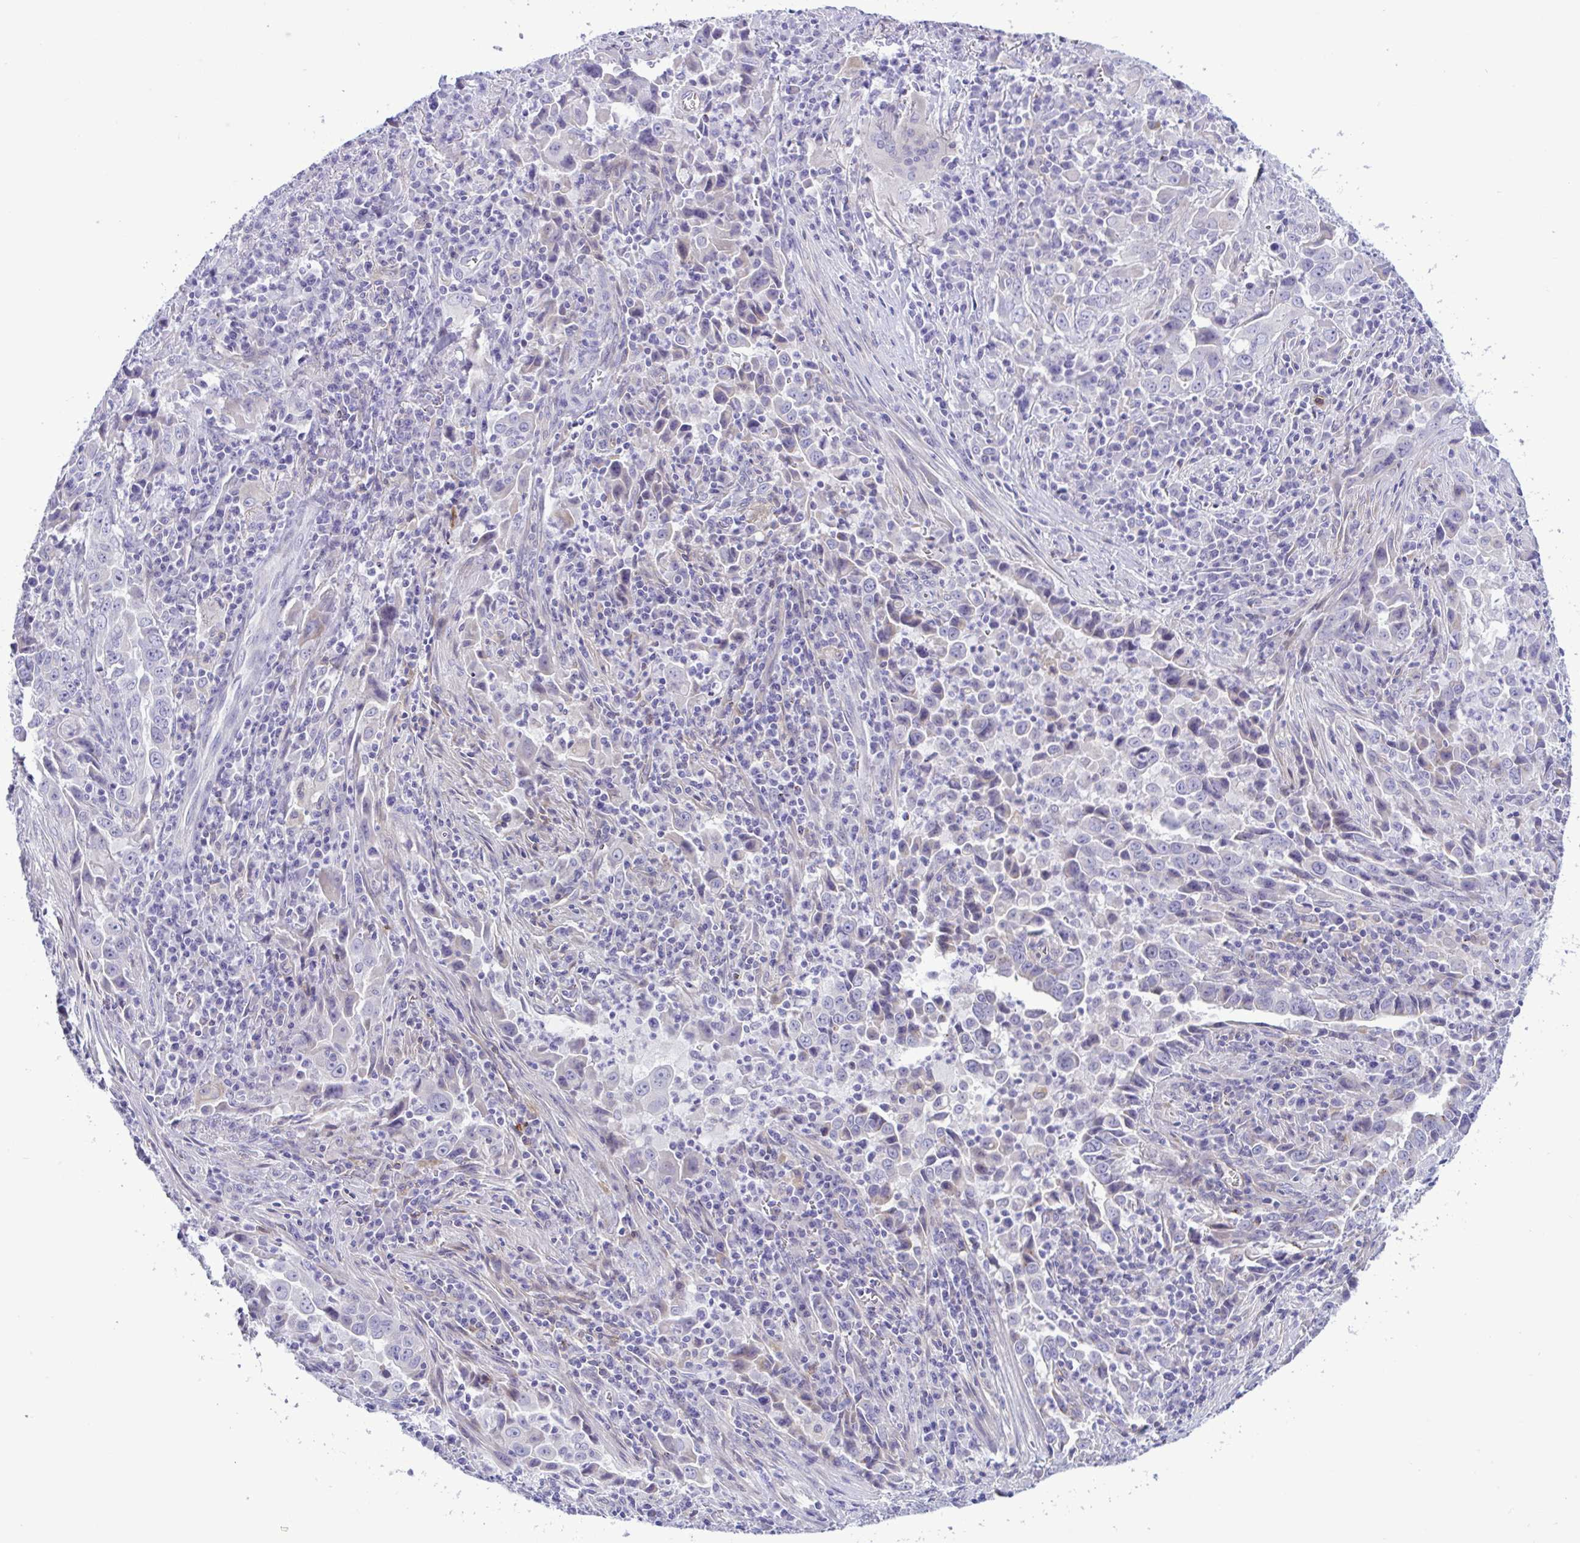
{"staining": {"intensity": "negative", "quantity": "none", "location": "none"}, "tissue": "lung cancer", "cell_type": "Tumor cells", "image_type": "cancer", "snomed": [{"axis": "morphology", "description": "Adenocarcinoma, NOS"}, {"axis": "topography", "description": "Lung"}], "caption": "This image is of lung cancer stained with immunohistochemistry (IHC) to label a protein in brown with the nuclei are counter-stained blue. There is no staining in tumor cells. Brightfield microscopy of immunohistochemistry (IHC) stained with DAB (3,3'-diaminobenzidine) (brown) and hematoxylin (blue), captured at high magnification.", "gene": "SREBF1", "patient": {"sex": "male", "age": 67}}